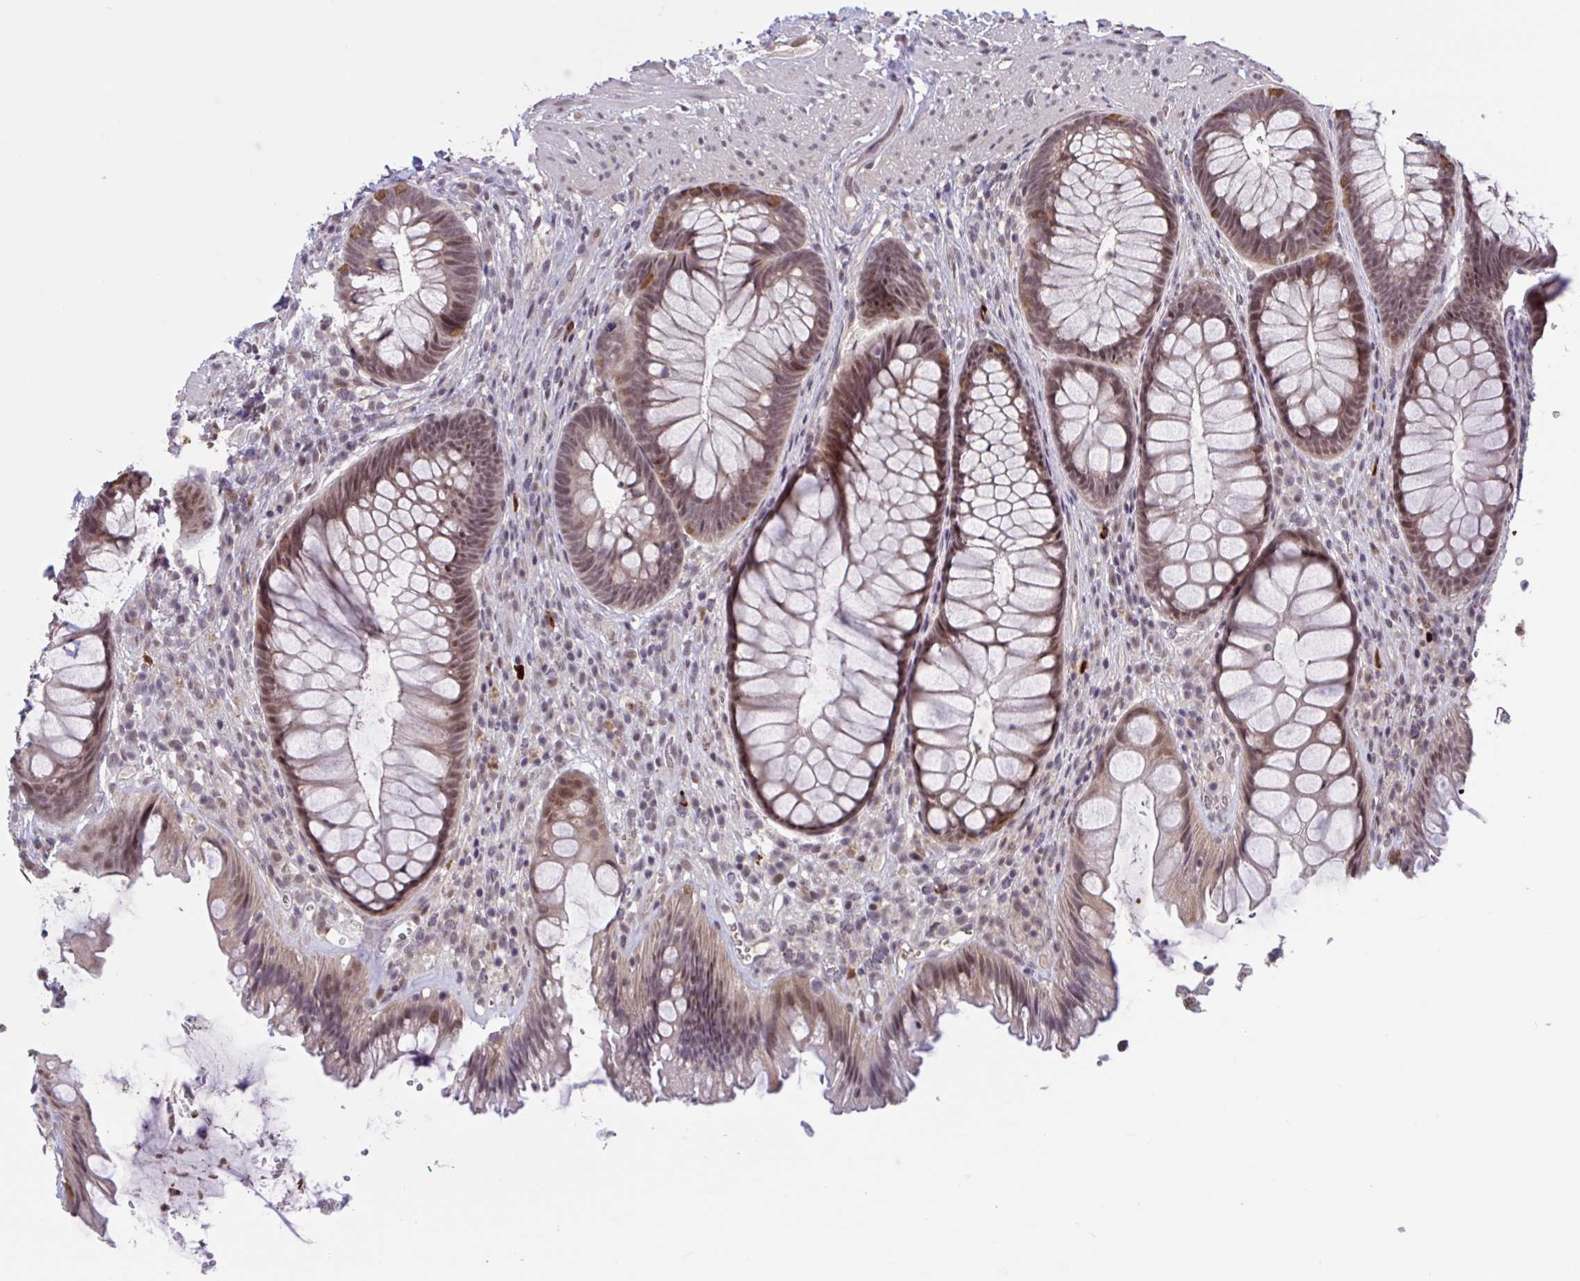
{"staining": {"intensity": "moderate", "quantity": ">75%", "location": "nuclear"}, "tissue": "rectum", "cell_type": "Glandular cells", "image_type": "normal", "snomed": [{"axis": "morphology", "description": "Normal tissue, NOS"}, {"axis": "topography", "description": "Rectum"}], "caption": "Immunohistochemistry (IHC) (DAB (3,3'-diaminobenzidine)) staining of normal rectum exhibits moderate nuclear protein positivity in about >75% of glandular cells.", "gene": "ZNF414", "patient": {"sex": "male", "age": 53}}